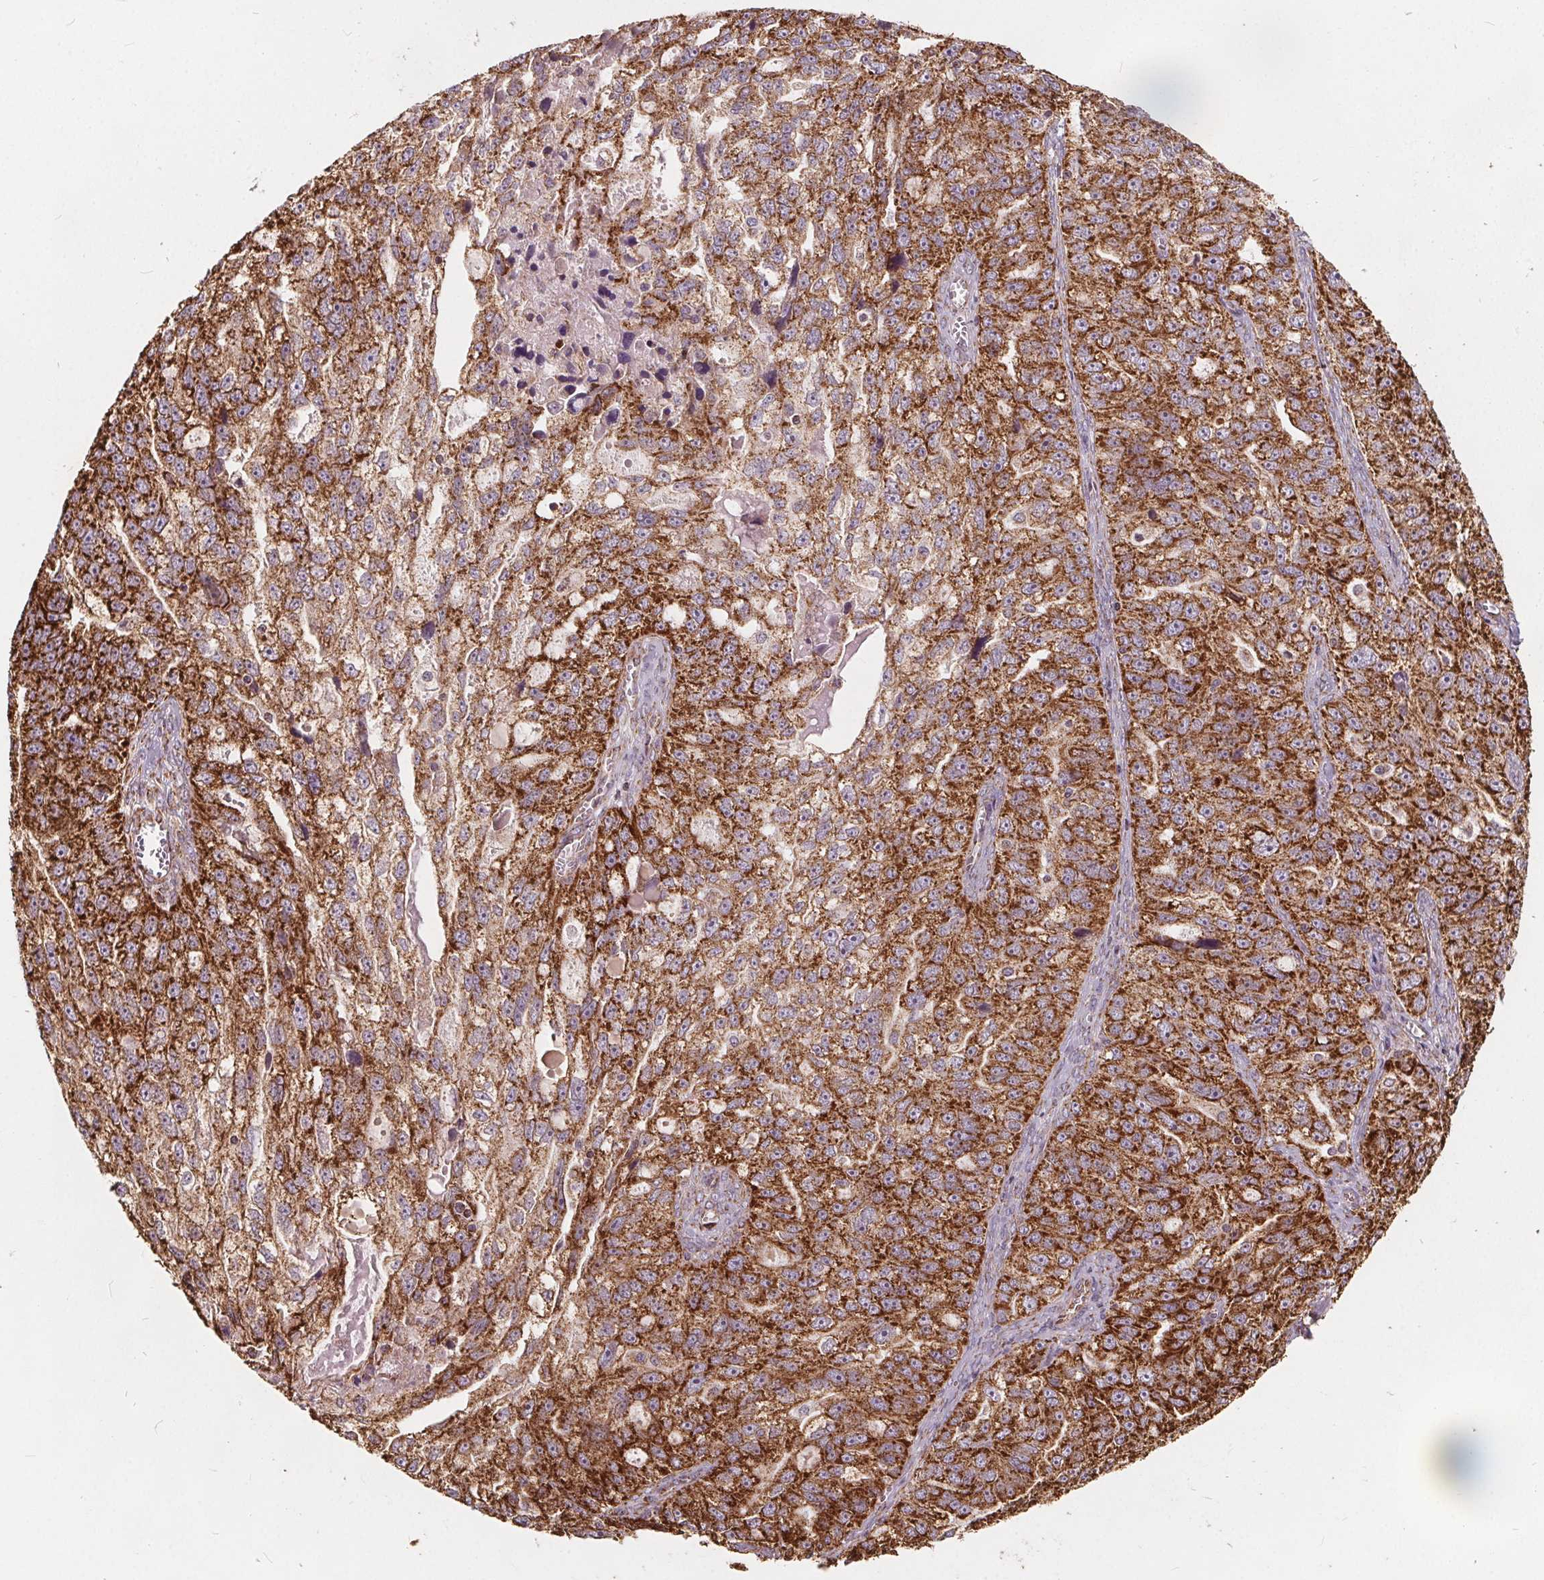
{"staining": {"intensity": "strong", "quantity": ">75%", "location": "cytoplasmic/membranous"}, "tissue": "ovarian cancer", "cell_type": "Tumor cells", "image_type": "cancer", "snomed": [{"axis": "morphology", "description": "Cystadenocarcinoma, serous, NOS"}, {"axis": "topography", "description": "Ovary"}], "caption": "Immunohistochemical staining of human ovarian cancer reveals high levels of strong cytoplasmic/membranous expression in about >75% of tumor cells.", "gene": "PLSCR3", "patient": {"sex": "female", "age": 51}}